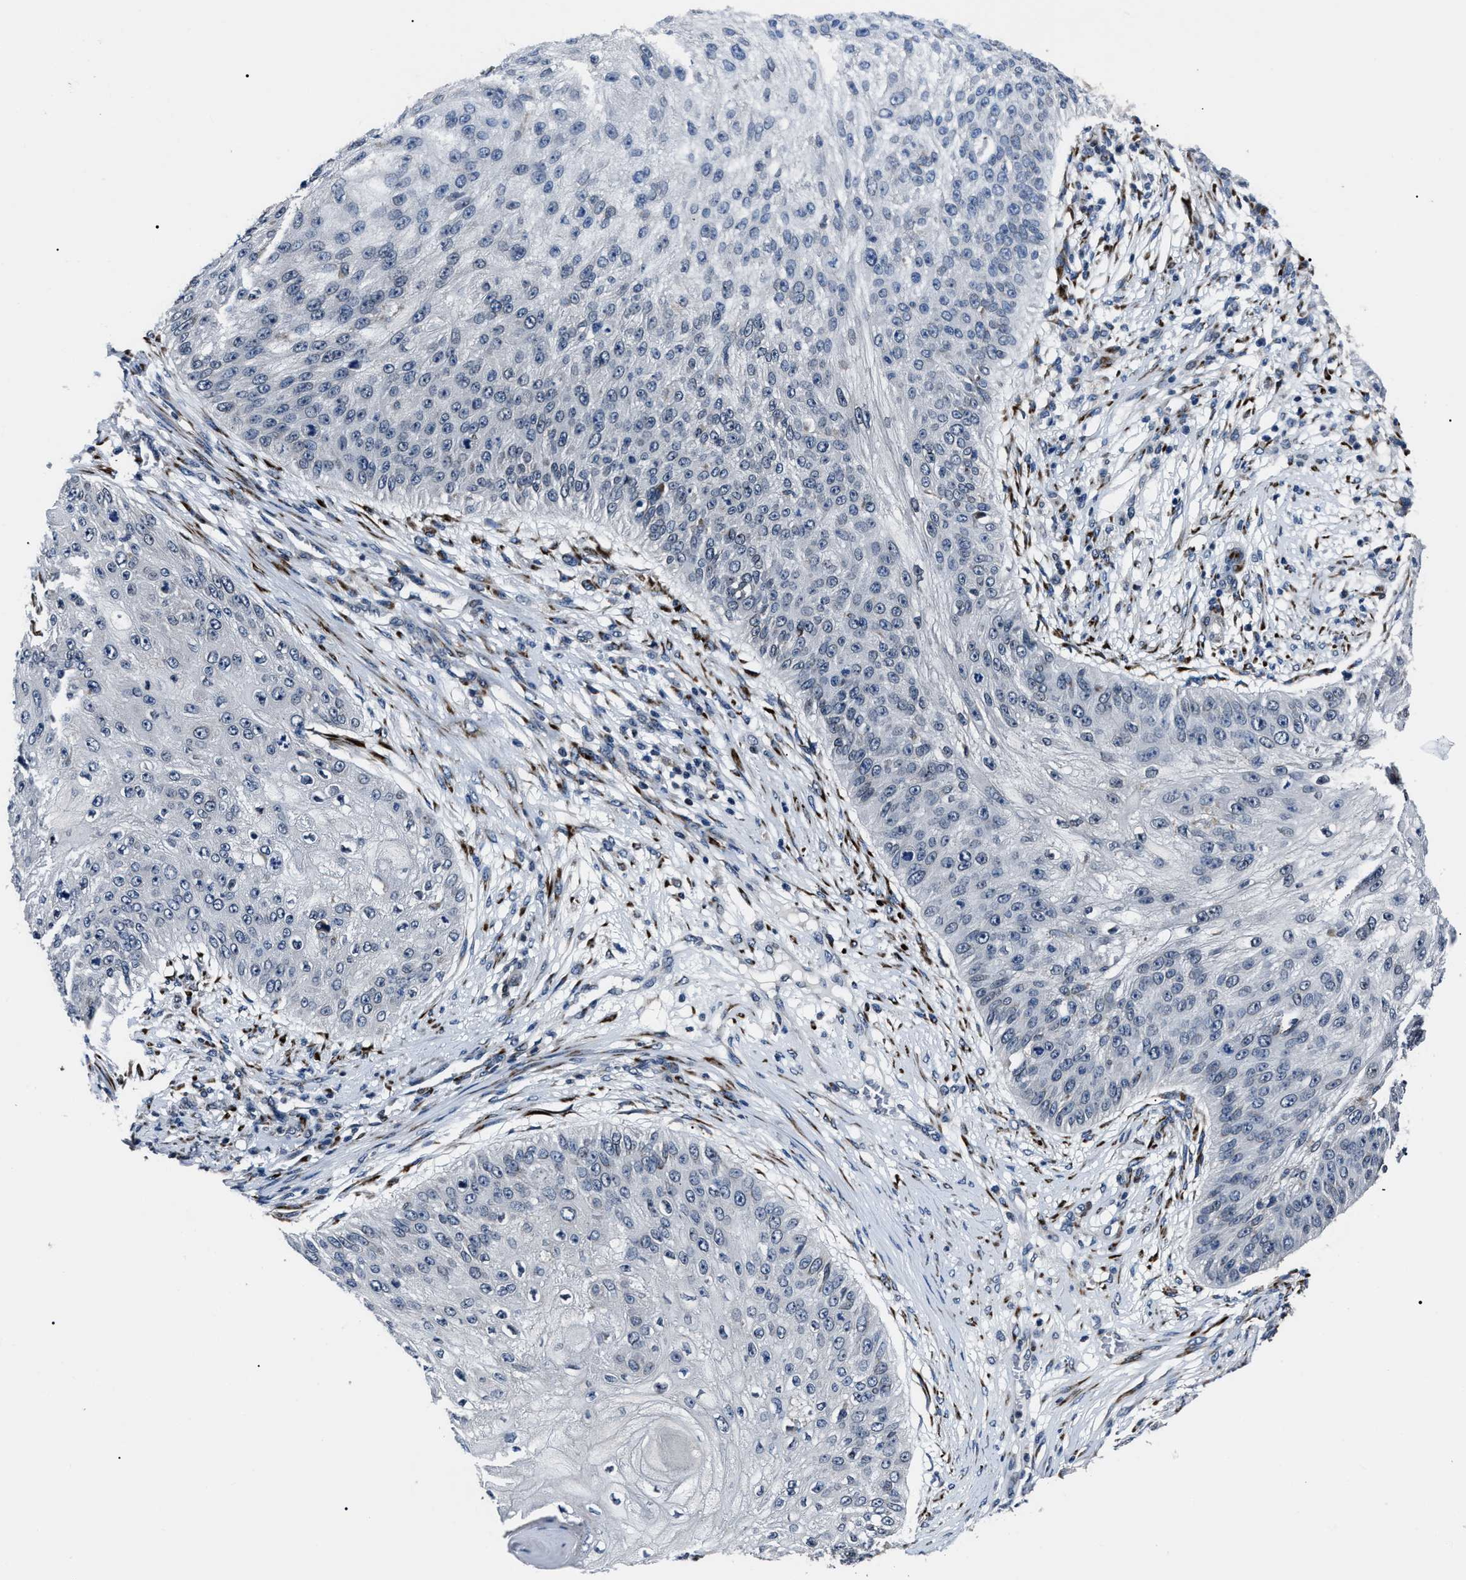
{"staining": {"intensity": "negative", "quantity": "none", "location": "none"}, "tissue": "skin cancer", "cell_type": "Tumor cells", "image_type": "cancer", "snomed": [{"axis": "morphology", "description": "Squamous cell carcinoma, NOS"}, {"axis": "topography", "description": "Skin"}], "caption": "High power microscopy photomicrograph of an IHC micrograph of skin squamous cell carcinoma, revealing no significant staining in tumor cells. (Immunohistochemistry, brightfield microscopy, high magnification).", "gene": "LRRC14", "patient": {"sex": "female", "age": 80}}